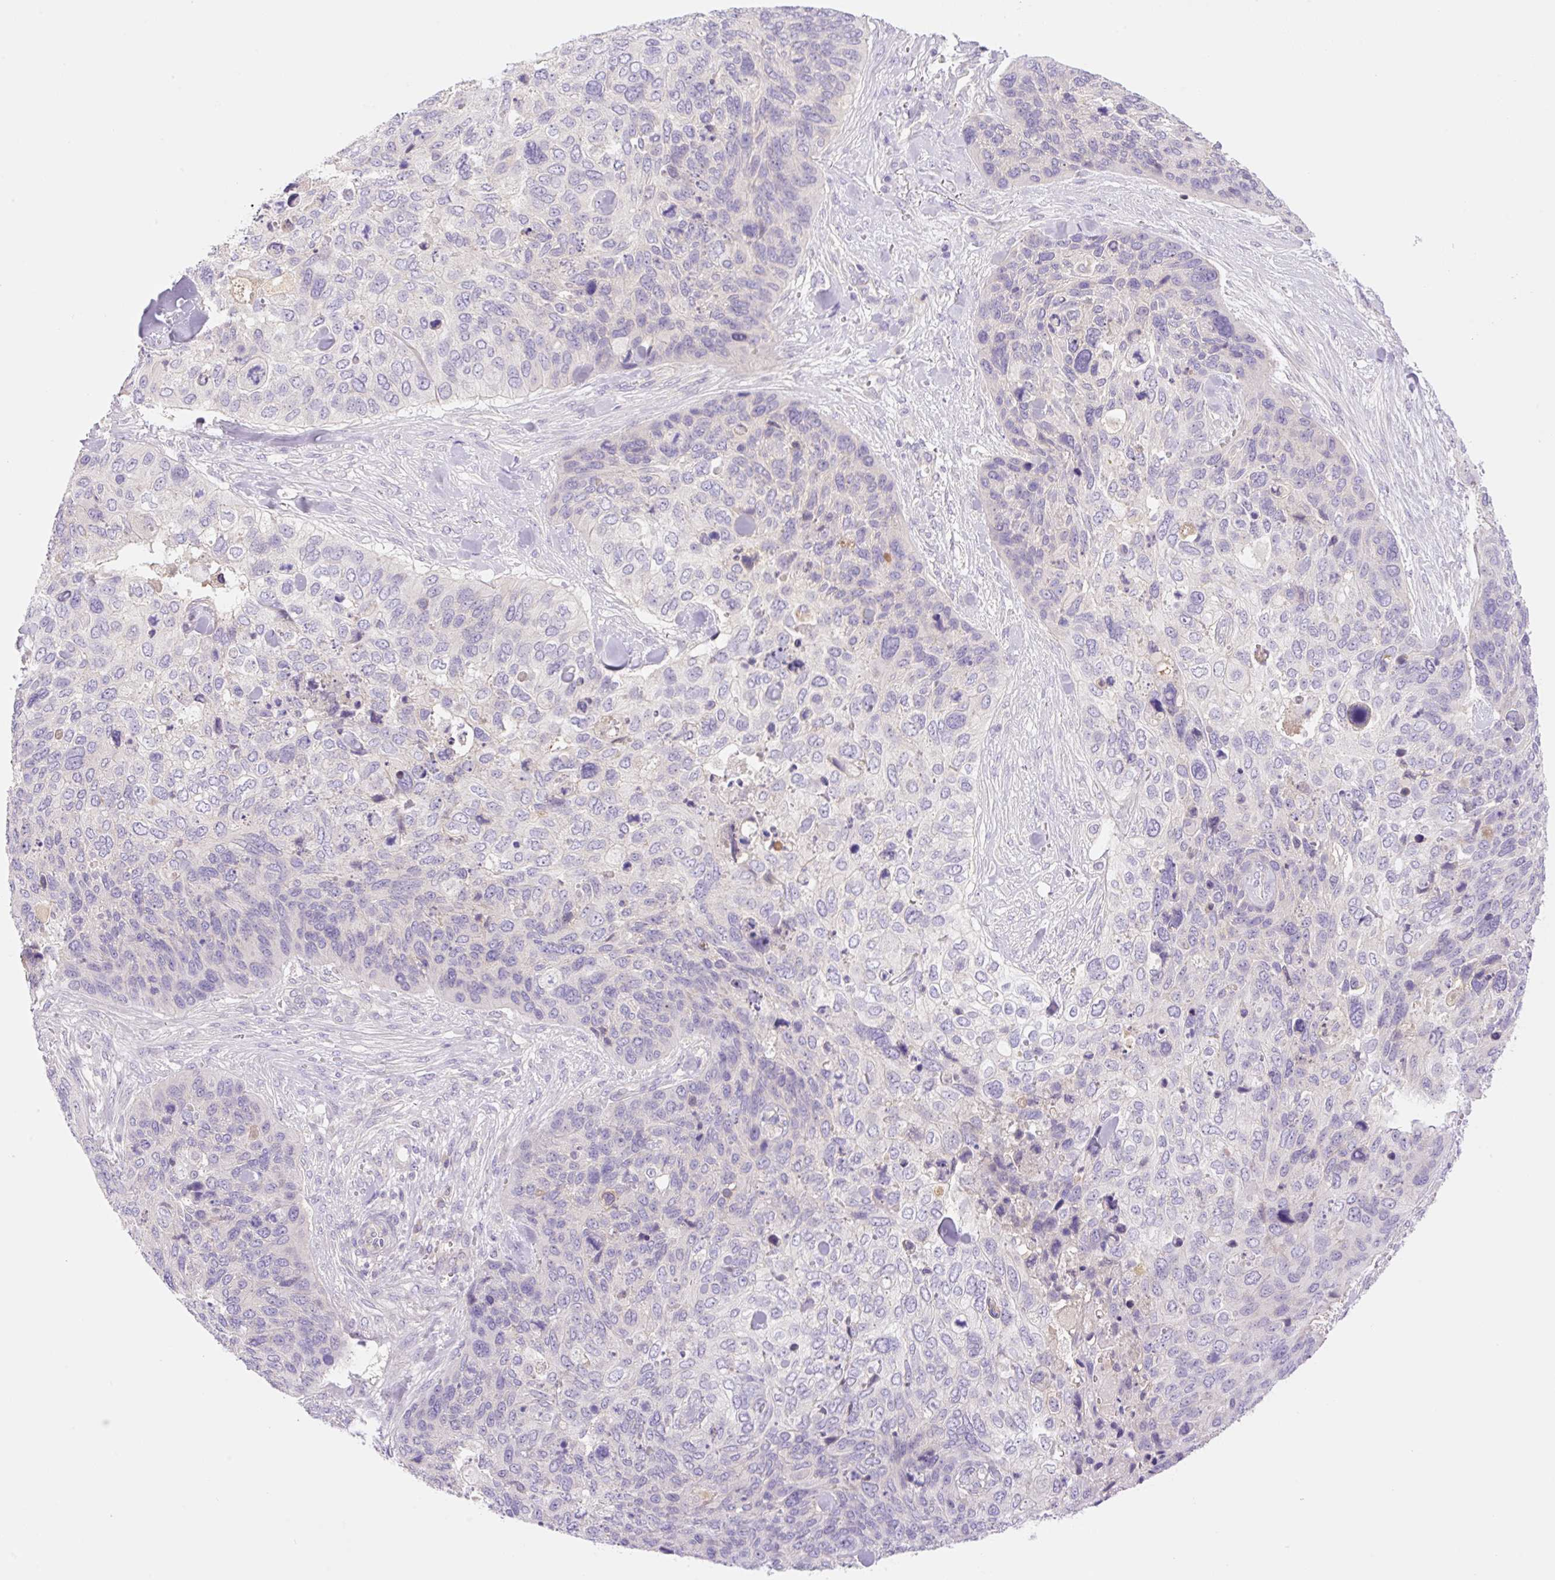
{"staining": {"intensity": "negative", "quantity": "none", "location": "none"}, "tissue": "skin cancer", "cell_type": "Tumor cells", "image_type": "cancer", "snomed": [{"axis": "morphology", "description": "Basal cell carcinoma"}, {"axis": "topography", "description": "Skin"}], "caption": "Skin cancer (basal cell carcinoma) was stained to show a protein in brown. There is no significant staining in tumor cells.", "gene": "DENND5A", "patient": {"sex": "female", "age": 74}}